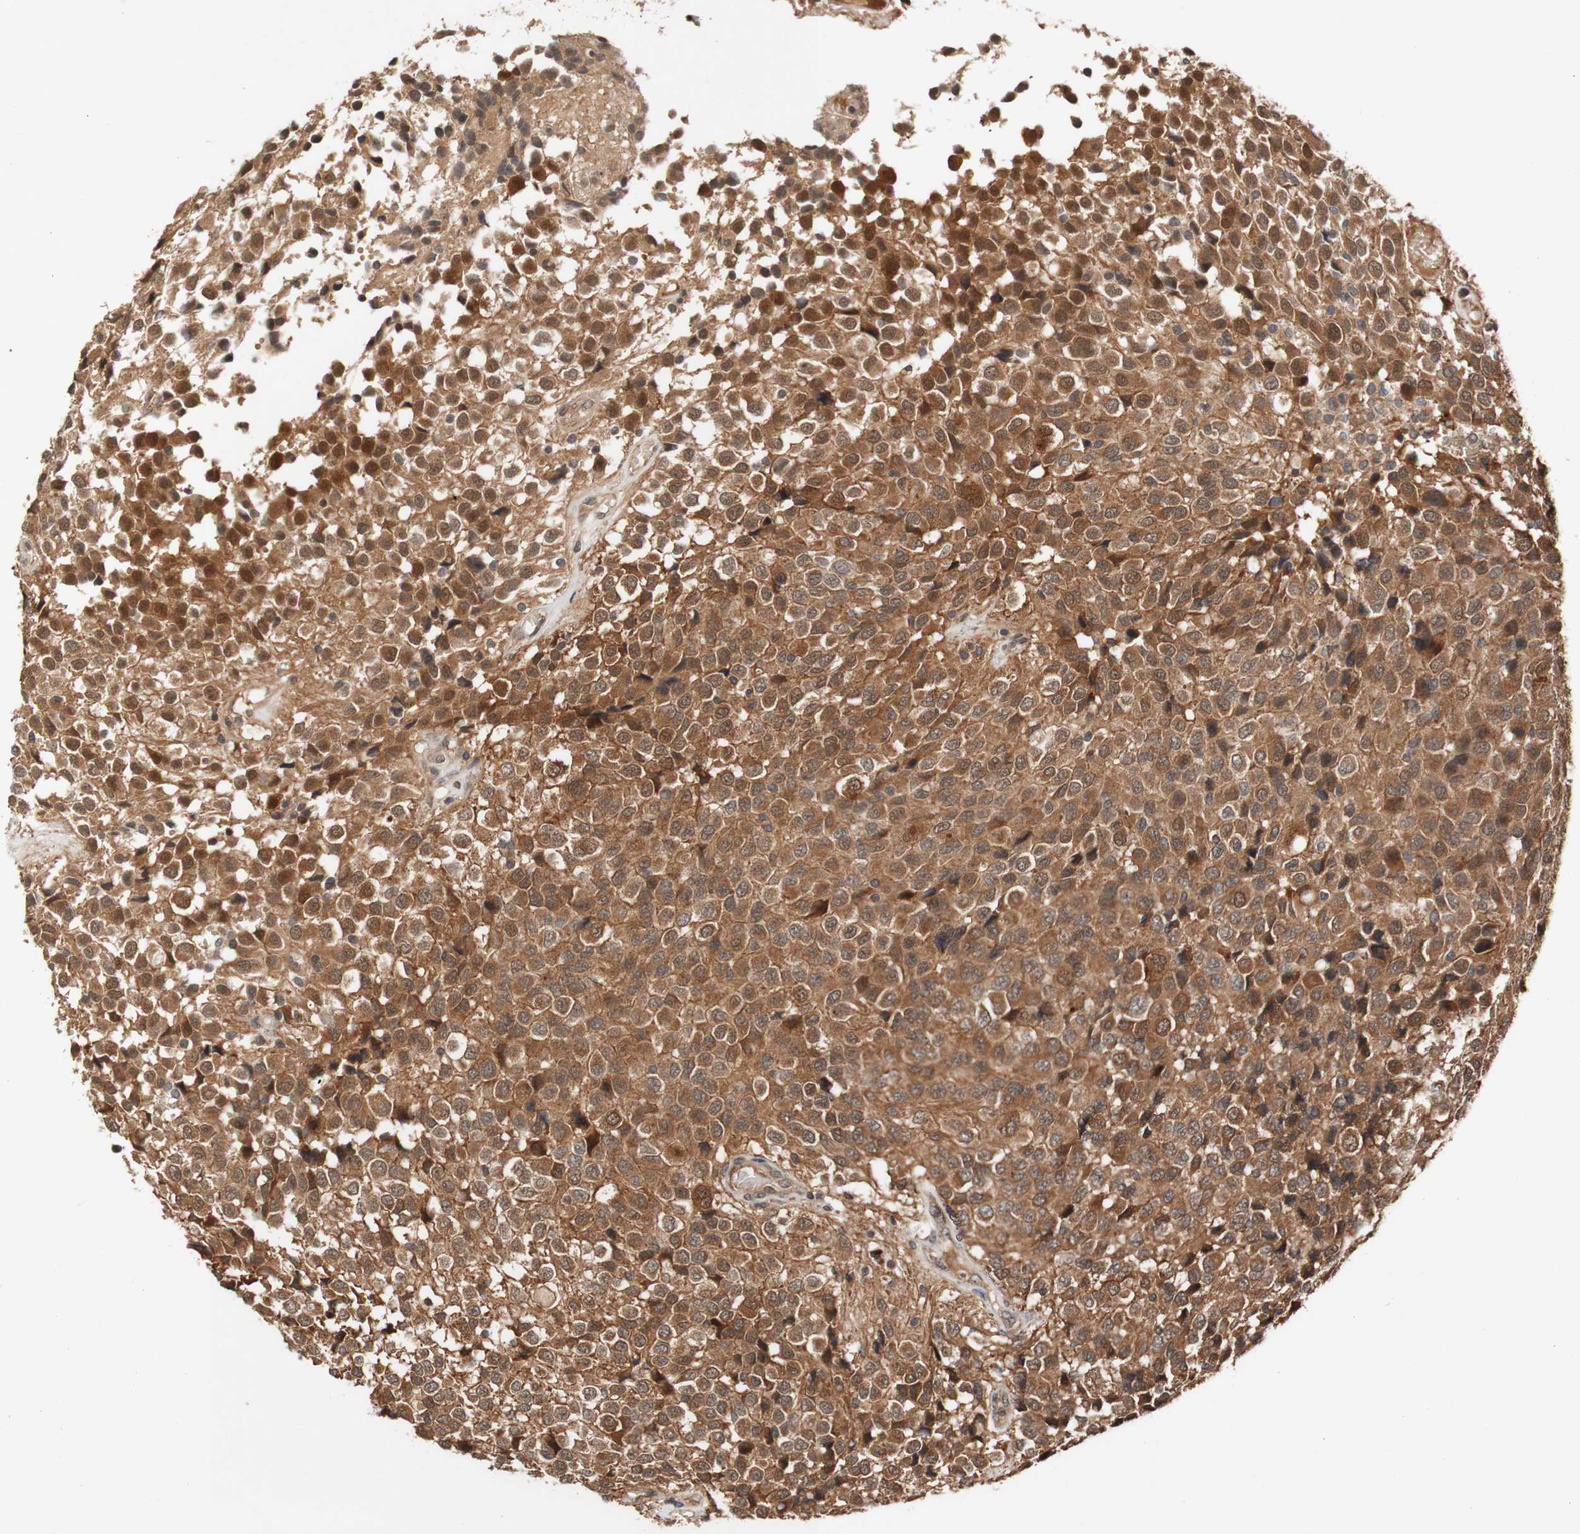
{"staining": {"intensity": "moderate", "quantity": ">75%", "location": "cytoplasmic/membranous,nuclear"}, "tissue": "glioma", "cell_type": "Tumor cells", "image_type": "cancer", "snomed": [{"axis": "morphology", "description": "Glioma, malignant, High grade"}, {"axis": "topography", "description": "Brain"}], "caption": "Immunohistochemistry (IHC) (DAB (3,3'-diaminobenzidine)) staining of human malignant glioma (high-grade) shows moderate cytoplasmic/membranous and nuclear protein staining in about >75% of tumor cells. (Brightfield microscopy of DAB IHC at high magnification).", "gene": "PIN1", "patient": {"sex": "male", "age": 32}}